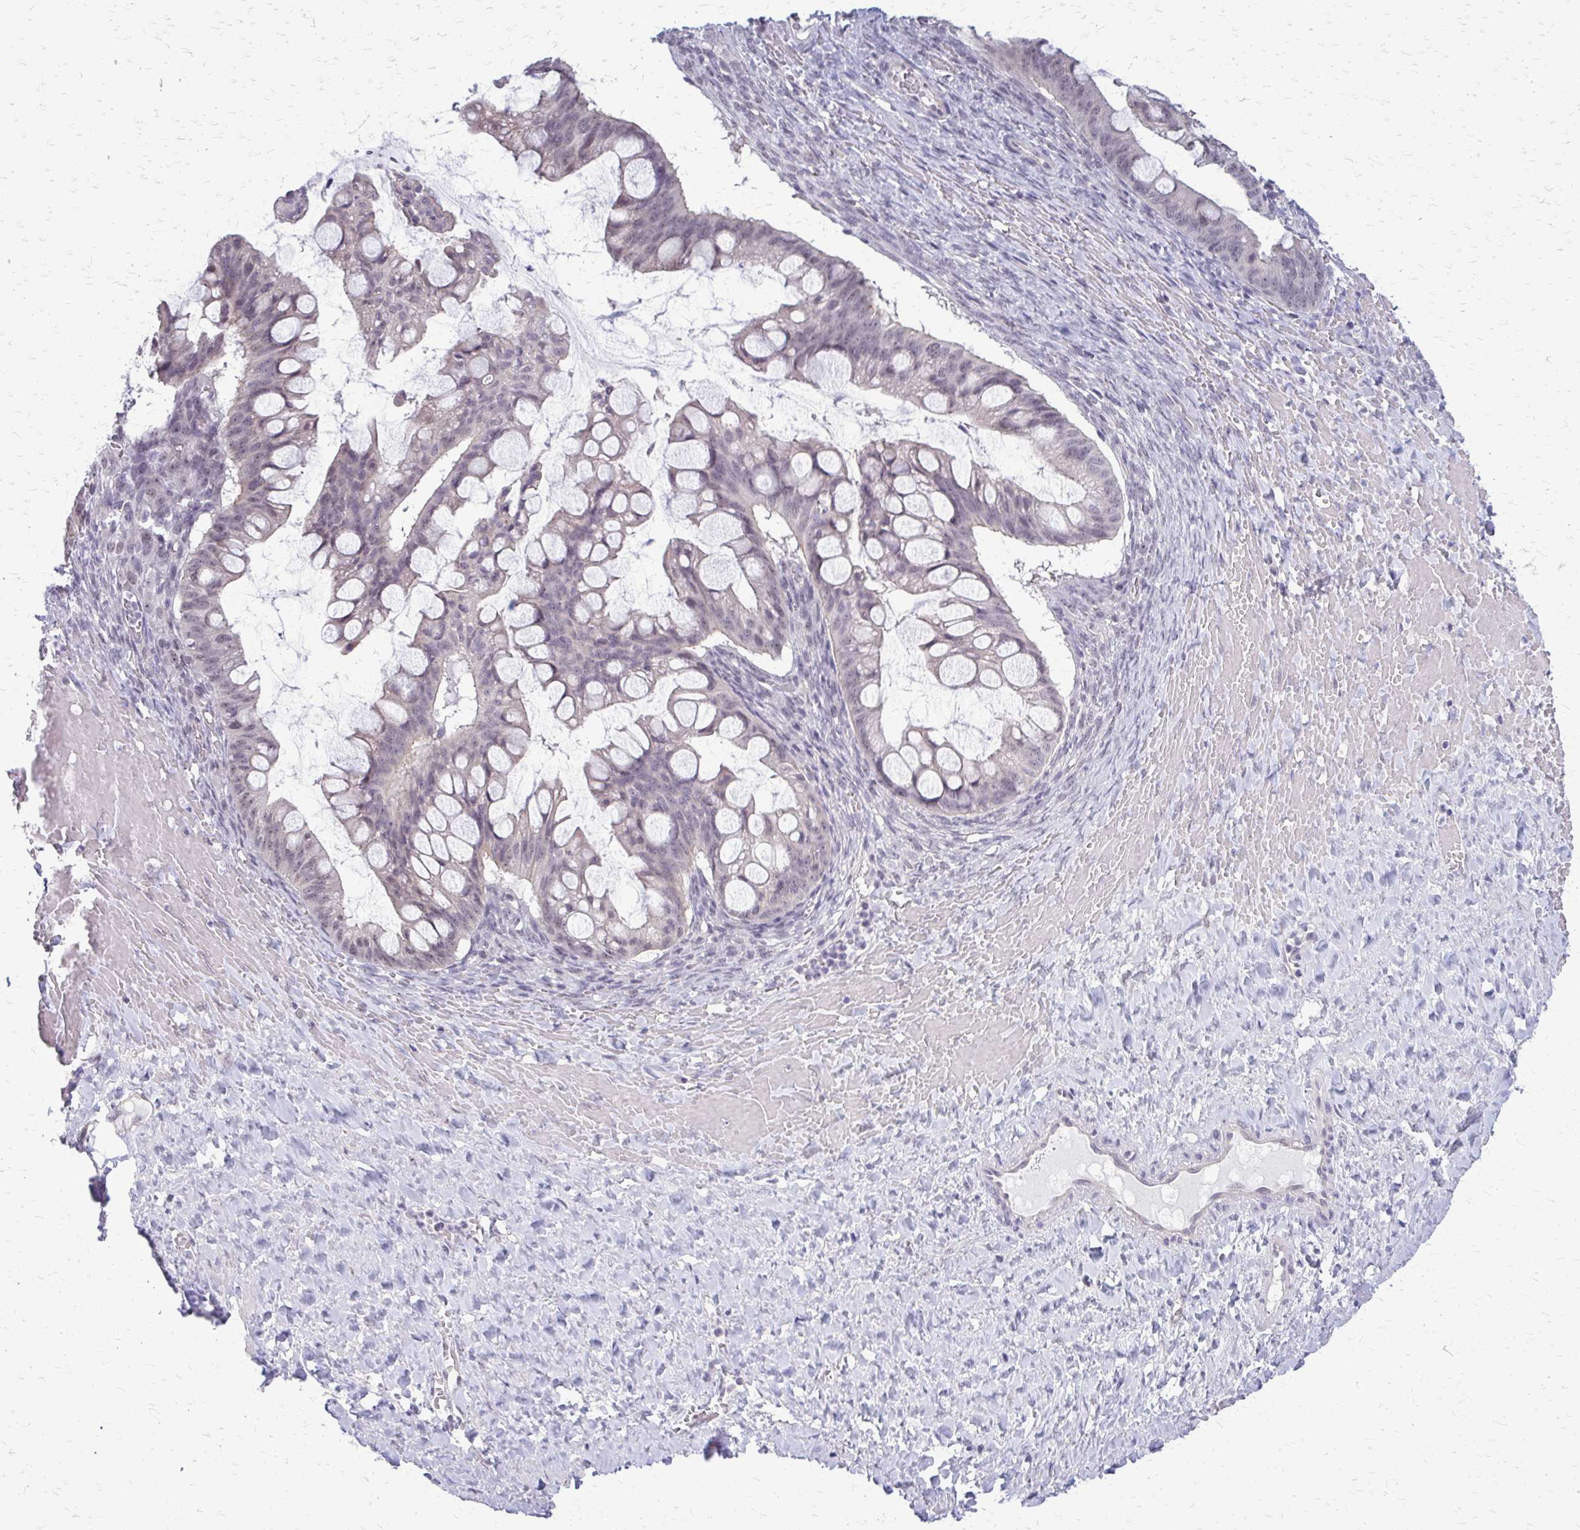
{"staining": {"intensity": "negative", "quantity": "none", "location": "none"}, "tissue": "ovarian cancer", "cell_type": "Tumor cells", "image_type": "cancer", "snomed": [{"axis": "morphology", "description": "Cystadenocarcinoma, mucinous, NOS"}, {"axis": "topography", "description": "Ovary"}], "caption": "This is an immunohistochemistry (IHC) photomicrograph of ovarian cancer. There is no expression in tumor cells.", "gene": "PLCB1", "patient": {"sex": "female", "age": 73}}